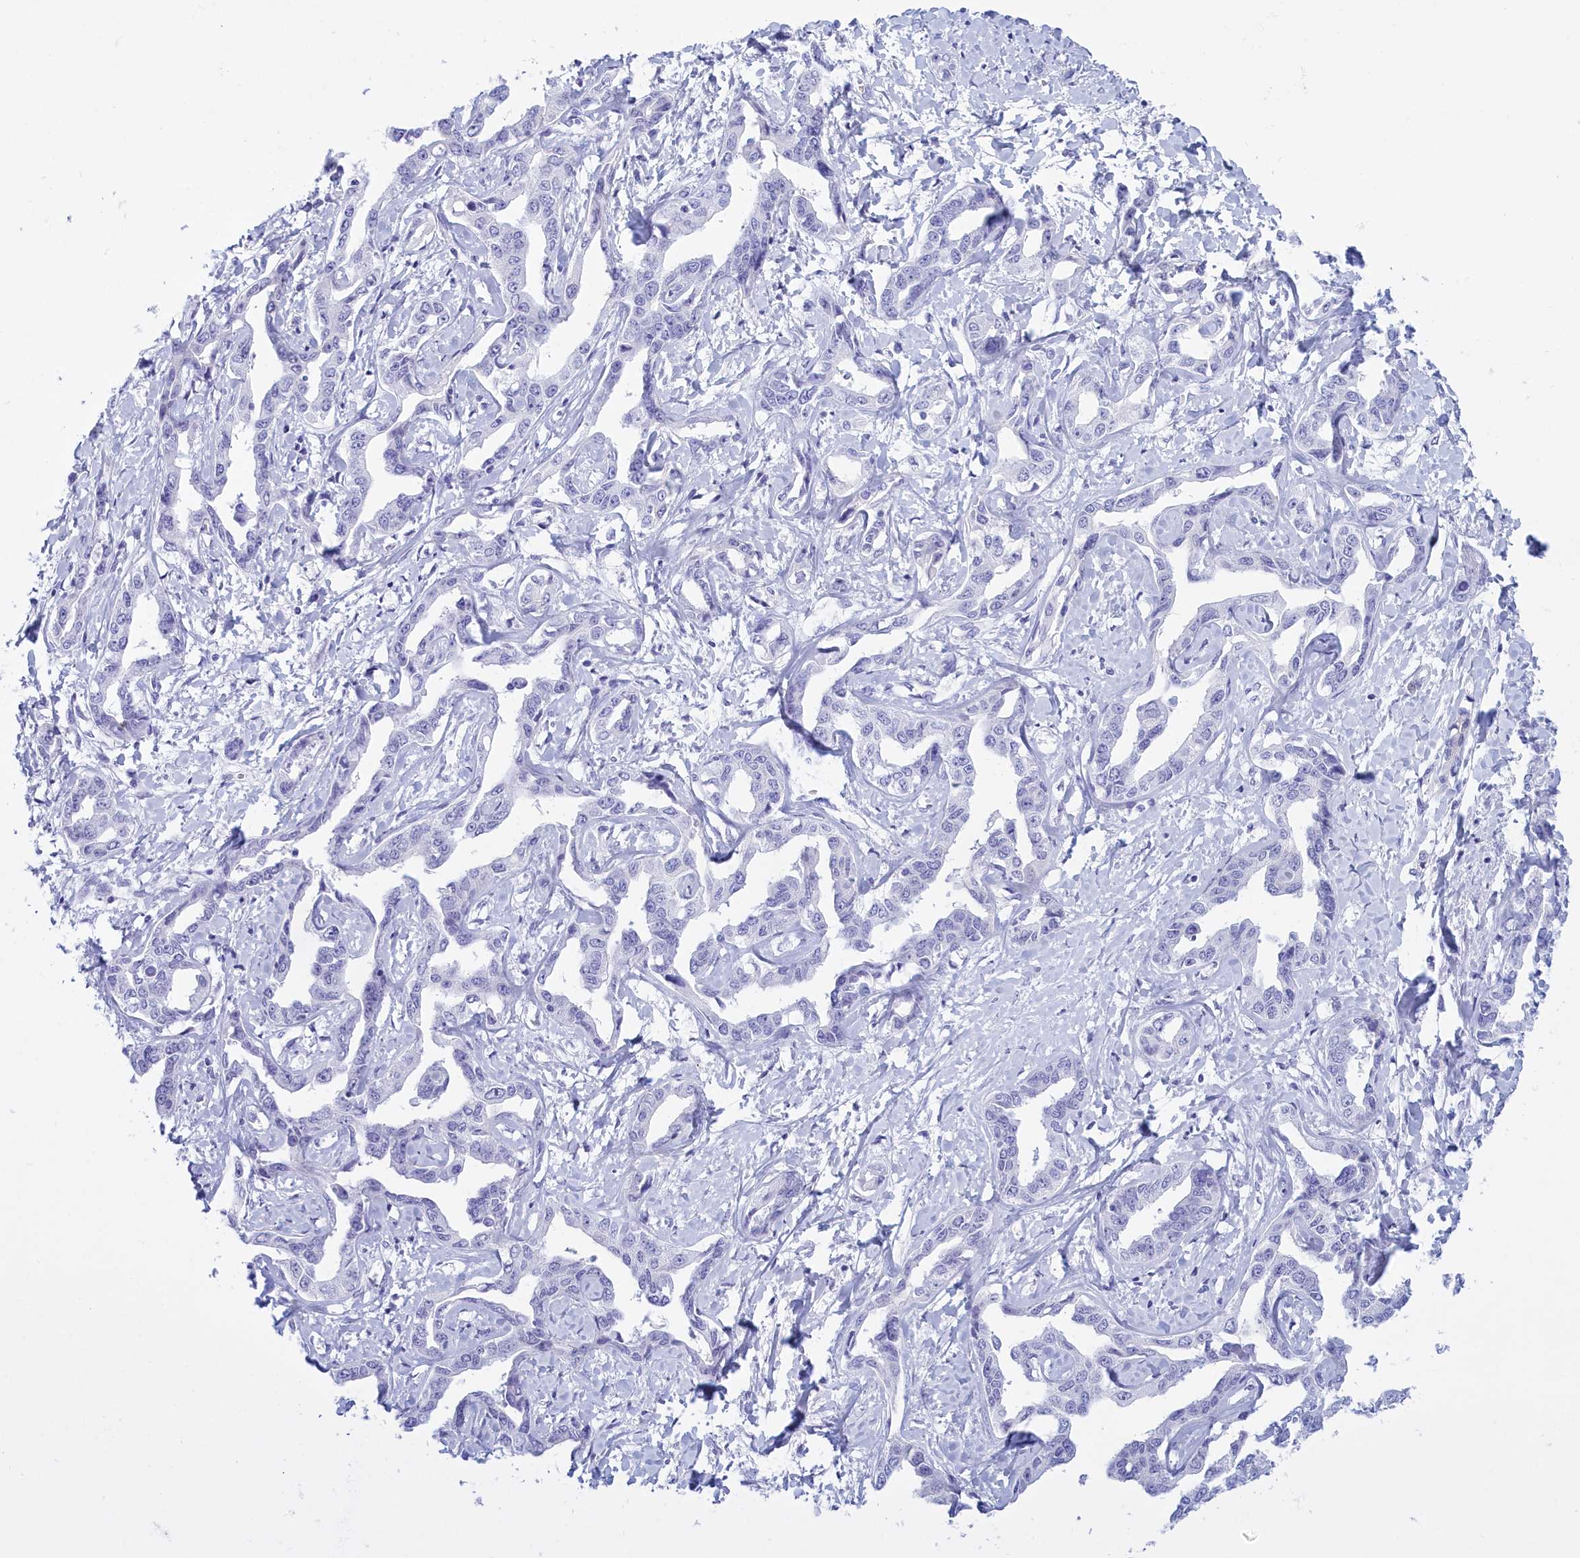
{"staining": {"intensity": "negative", "quantity": "none", "location": "none"}, "tissue": "liver cancer", "cell_type": "Tumor cells", "image_type": "cancer", "snomed": [{"axis": "morphology", "description": "Cholangiocarcinoma"}, {"axis": "topography", "description": "Liver"}], "caption": "Tumor cells are negative for brown protein staining in liver cancer. Nuclei are stained in blue.", "gene": "TMEM97", "patient": {"sex": "male", "age": 59}}